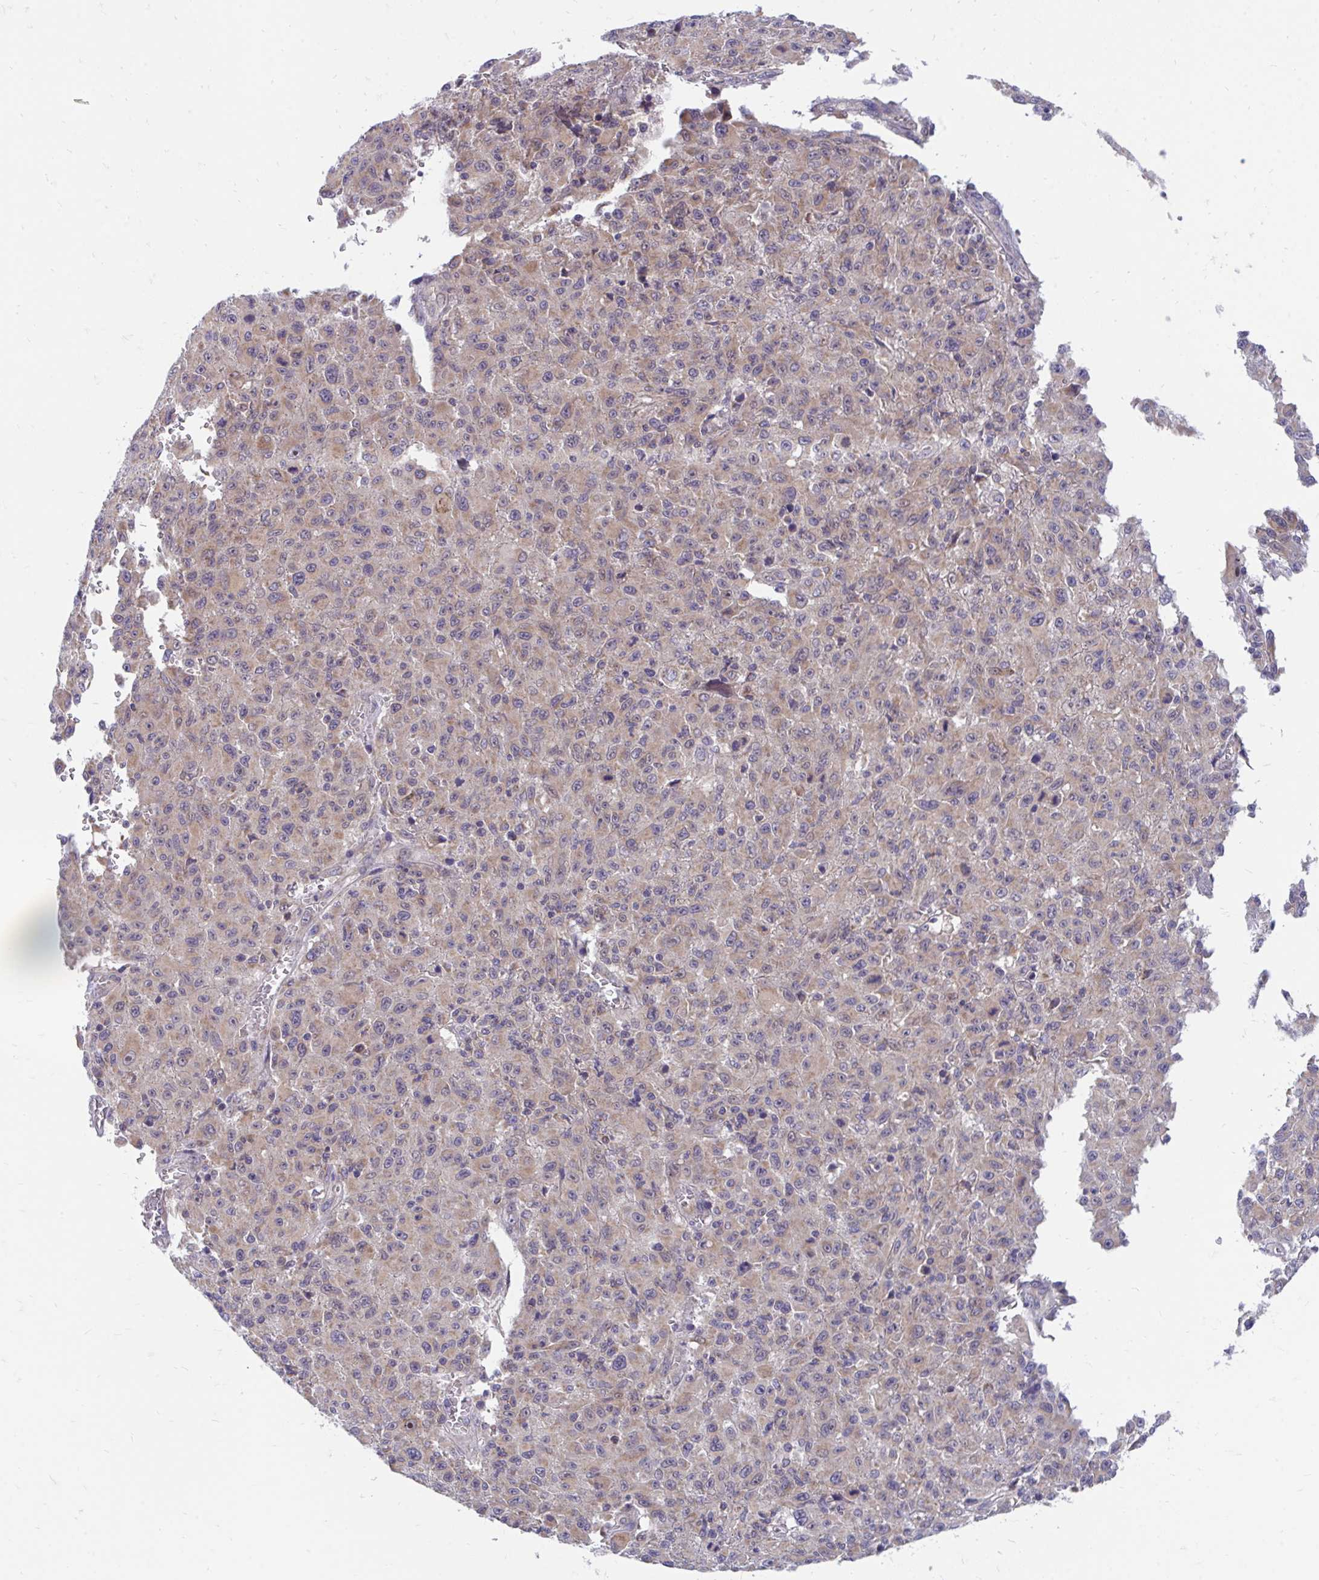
{"staining": {"intensity": "weak", "quantity": "<25%", "location": "cytoplasmic/membranous"}, "tissue": "melanoma", "cell_type": "Tumor cells", "image_type": "cancer", "snomed": [{"axis": "morphology", "description": "Malignant melanoma, NOS"}, {"axis": "topography", "description": "Skin"}], "caption": "Immunohistochemistry histopathology image of neoplastic tissue: human melanoma stained with DAB exhibits no significant protein expression in tumor cells.", "gene": "FHIP1B", "patient": {"sex": "male", "age": 46}}